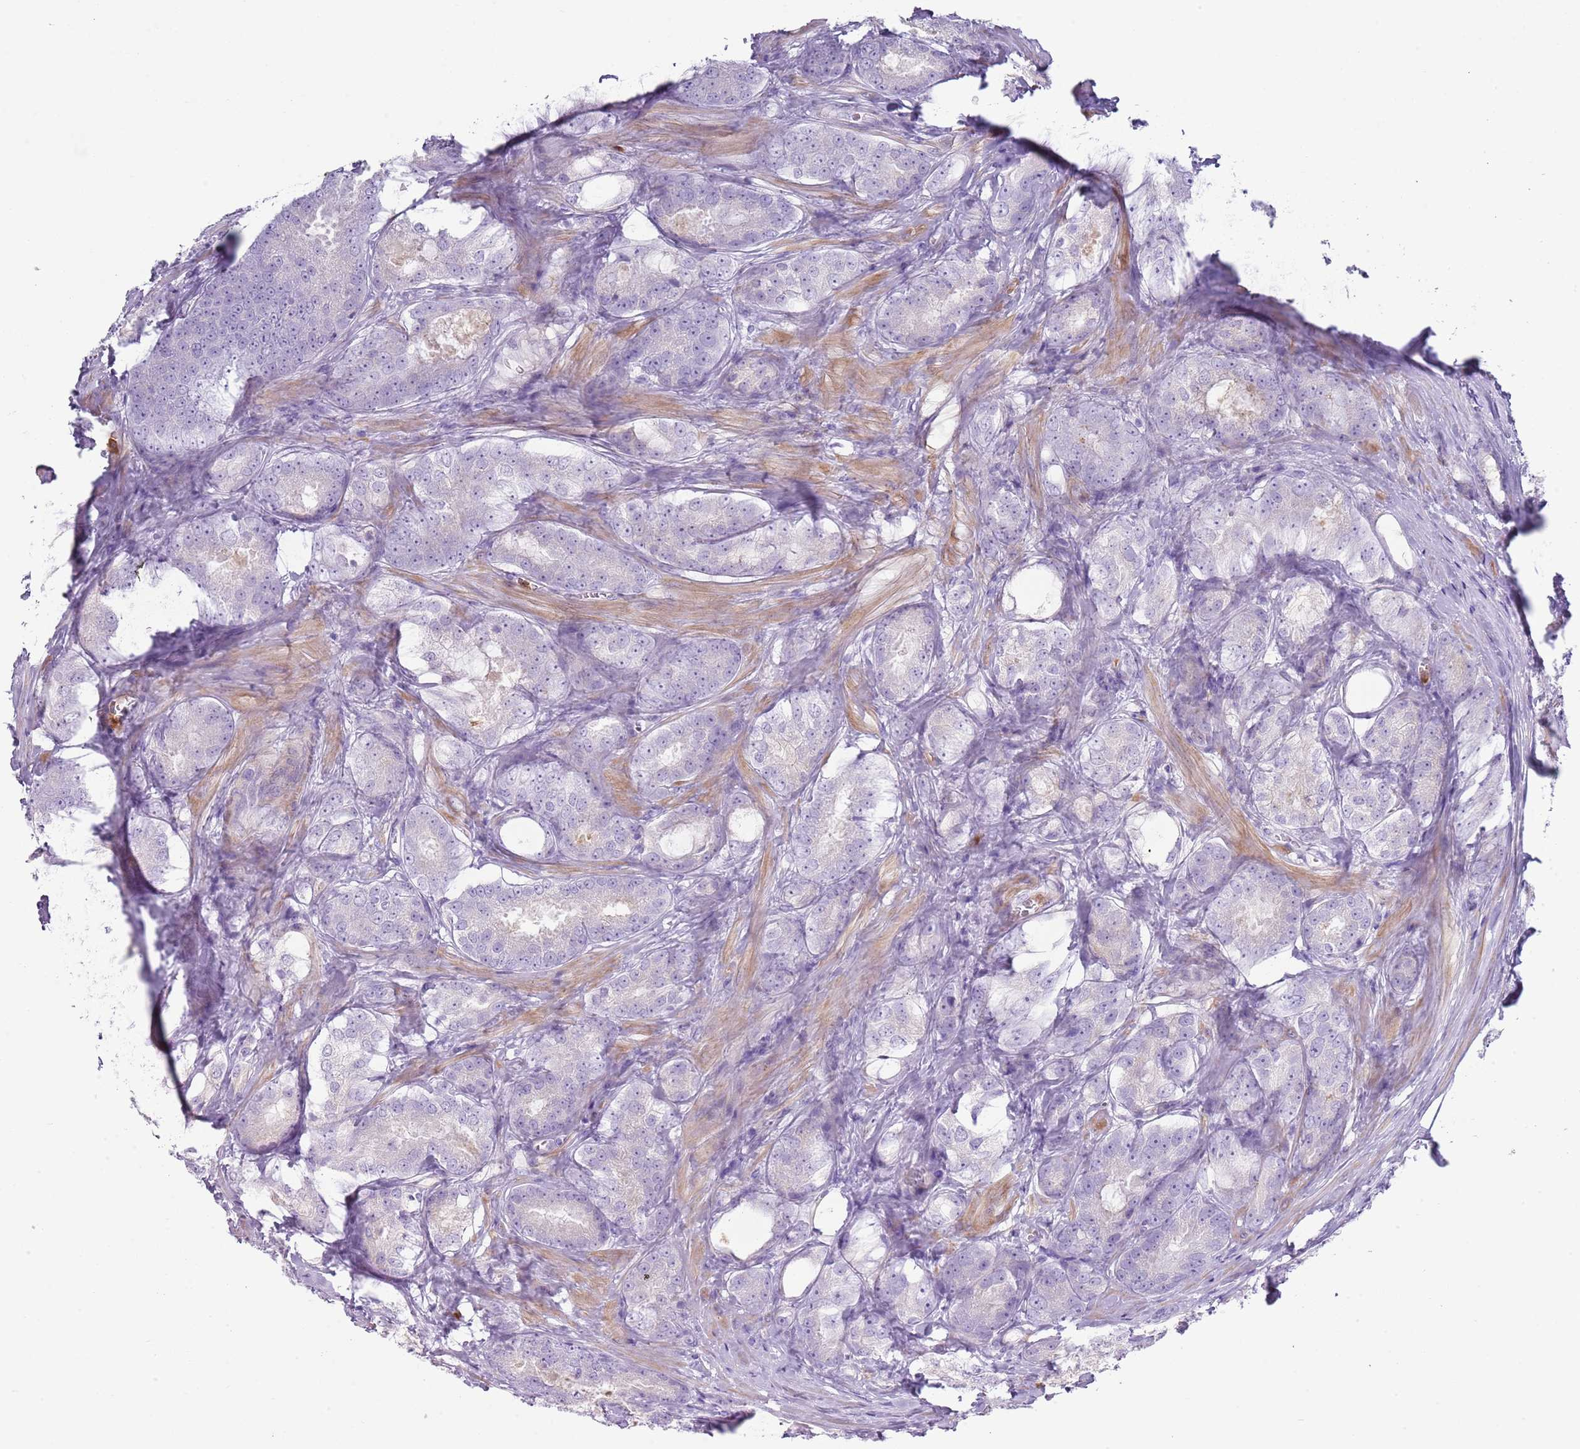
{"staining": {"intensity": "negative", "quantity": "none", "location": "none"}, "tissue": "prostate cancer", "cell_type": "Tumor cells", "image_type": "cancer", "snomed": [{"axis": "morphology", "description": "Adenocarcinoma, Low grade"}, {"axis": "topography", "description": "Prostate"}], "caption": "A high-resolution photomicrograph shows IHC staining of prostate cancer, which reveals no significant positivity in tumor cells. (DAB (3,3'-diaminobenzidine) IHC, high magnification).", "gene": "CD177", "patient": {"sex": "male", "age": 68}}